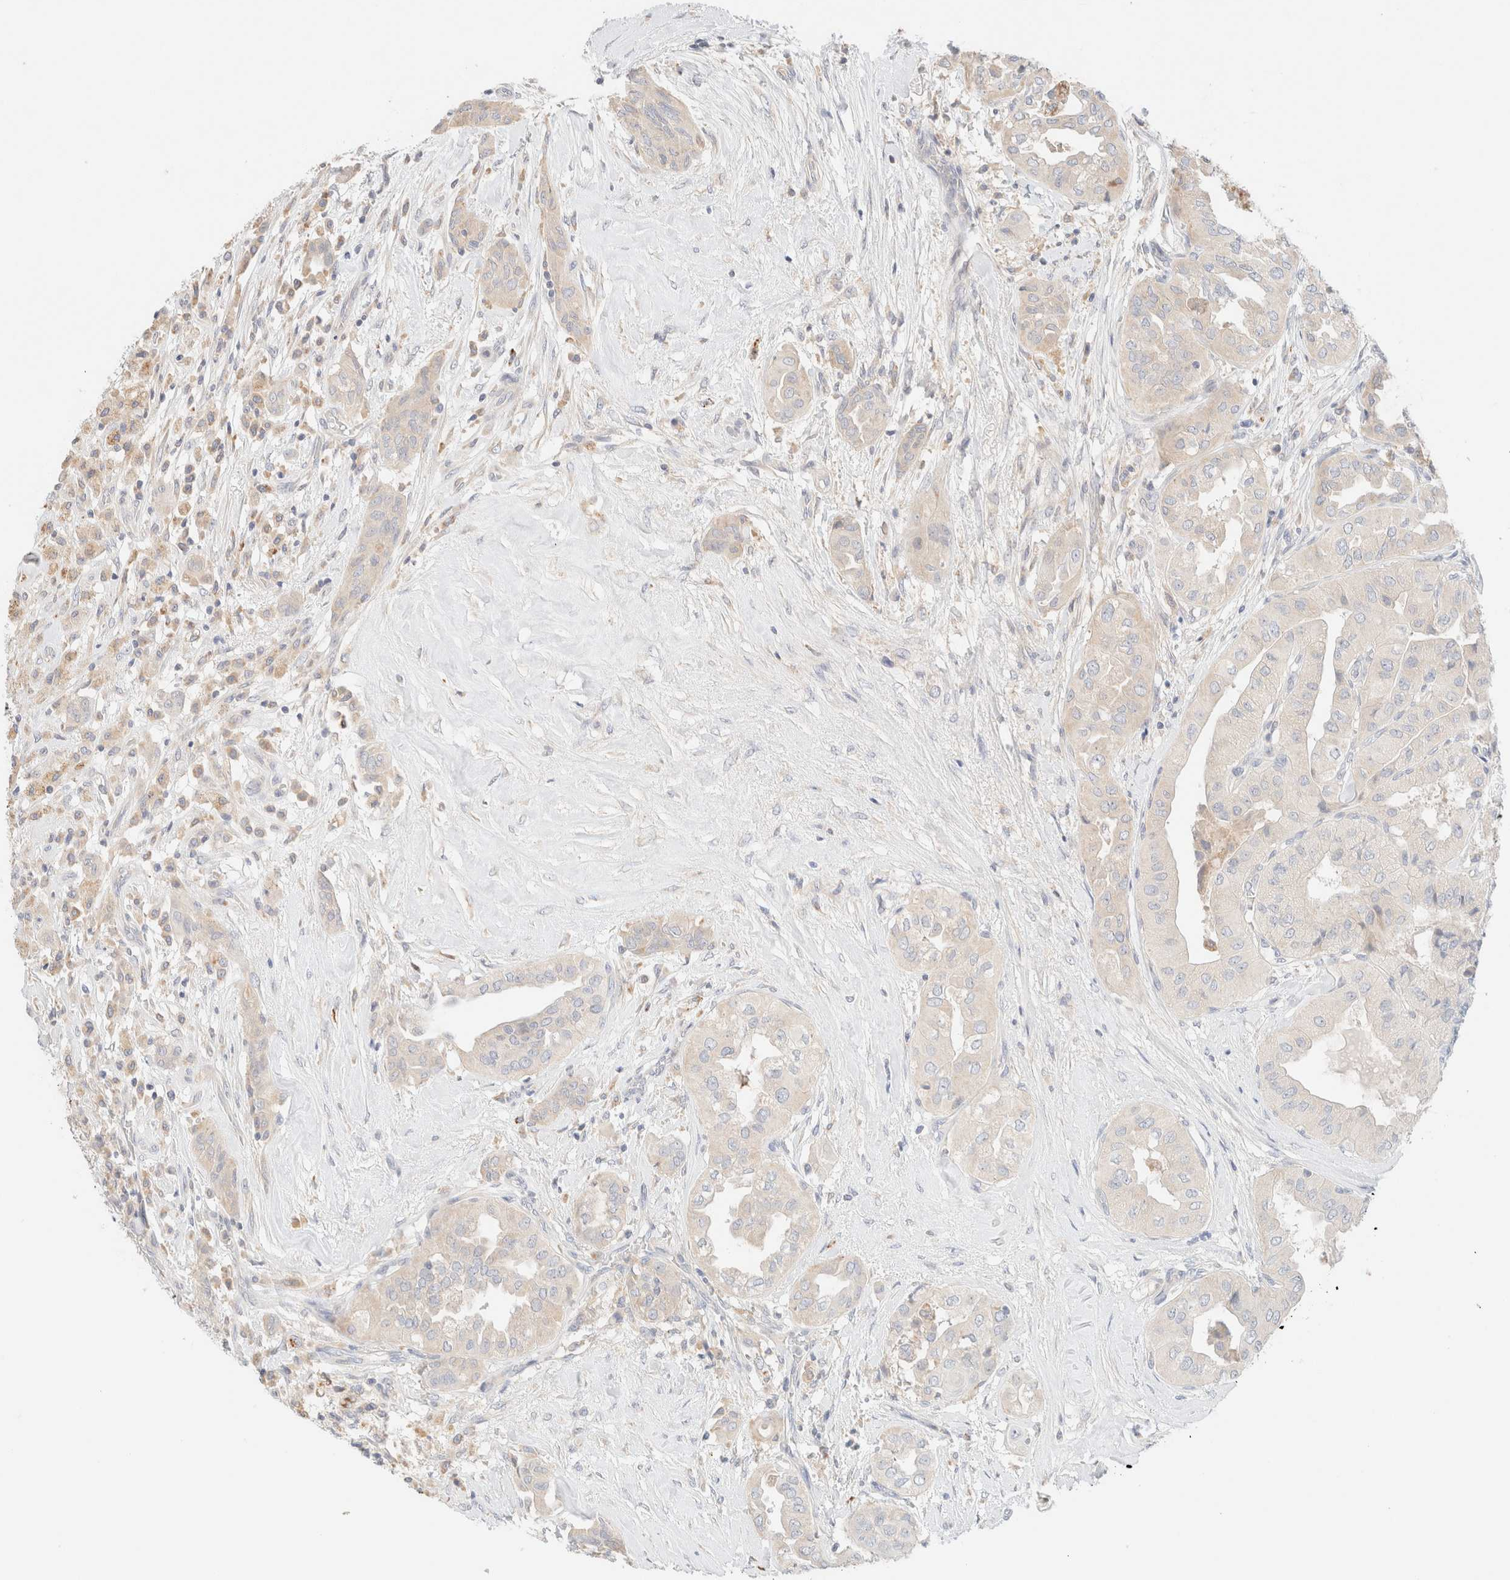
{"staining": {"intensity": "weak", "quantity": "25%-75%", "location": "cytoplasmic/membranous"}, "tissue": "thyroid cancer", "cell_type": "Tumor cells", "image_type": "cancer", "snomed": [{"axis": "morphology", "description": "Papillary adenocarcinoma, NOS"}, {"axis": "topography", "description": "Thyroid gland"}], "caption": "Approximately 25%-75% of tumor cells in thyroid papillary adenocarcinoma exhibit weak cytoplasmic/membranous protein positivity as visualized by brown immunohistochemical staining.", "gene": "SARM1", "patient": {"sex": "female", "age": 59}}